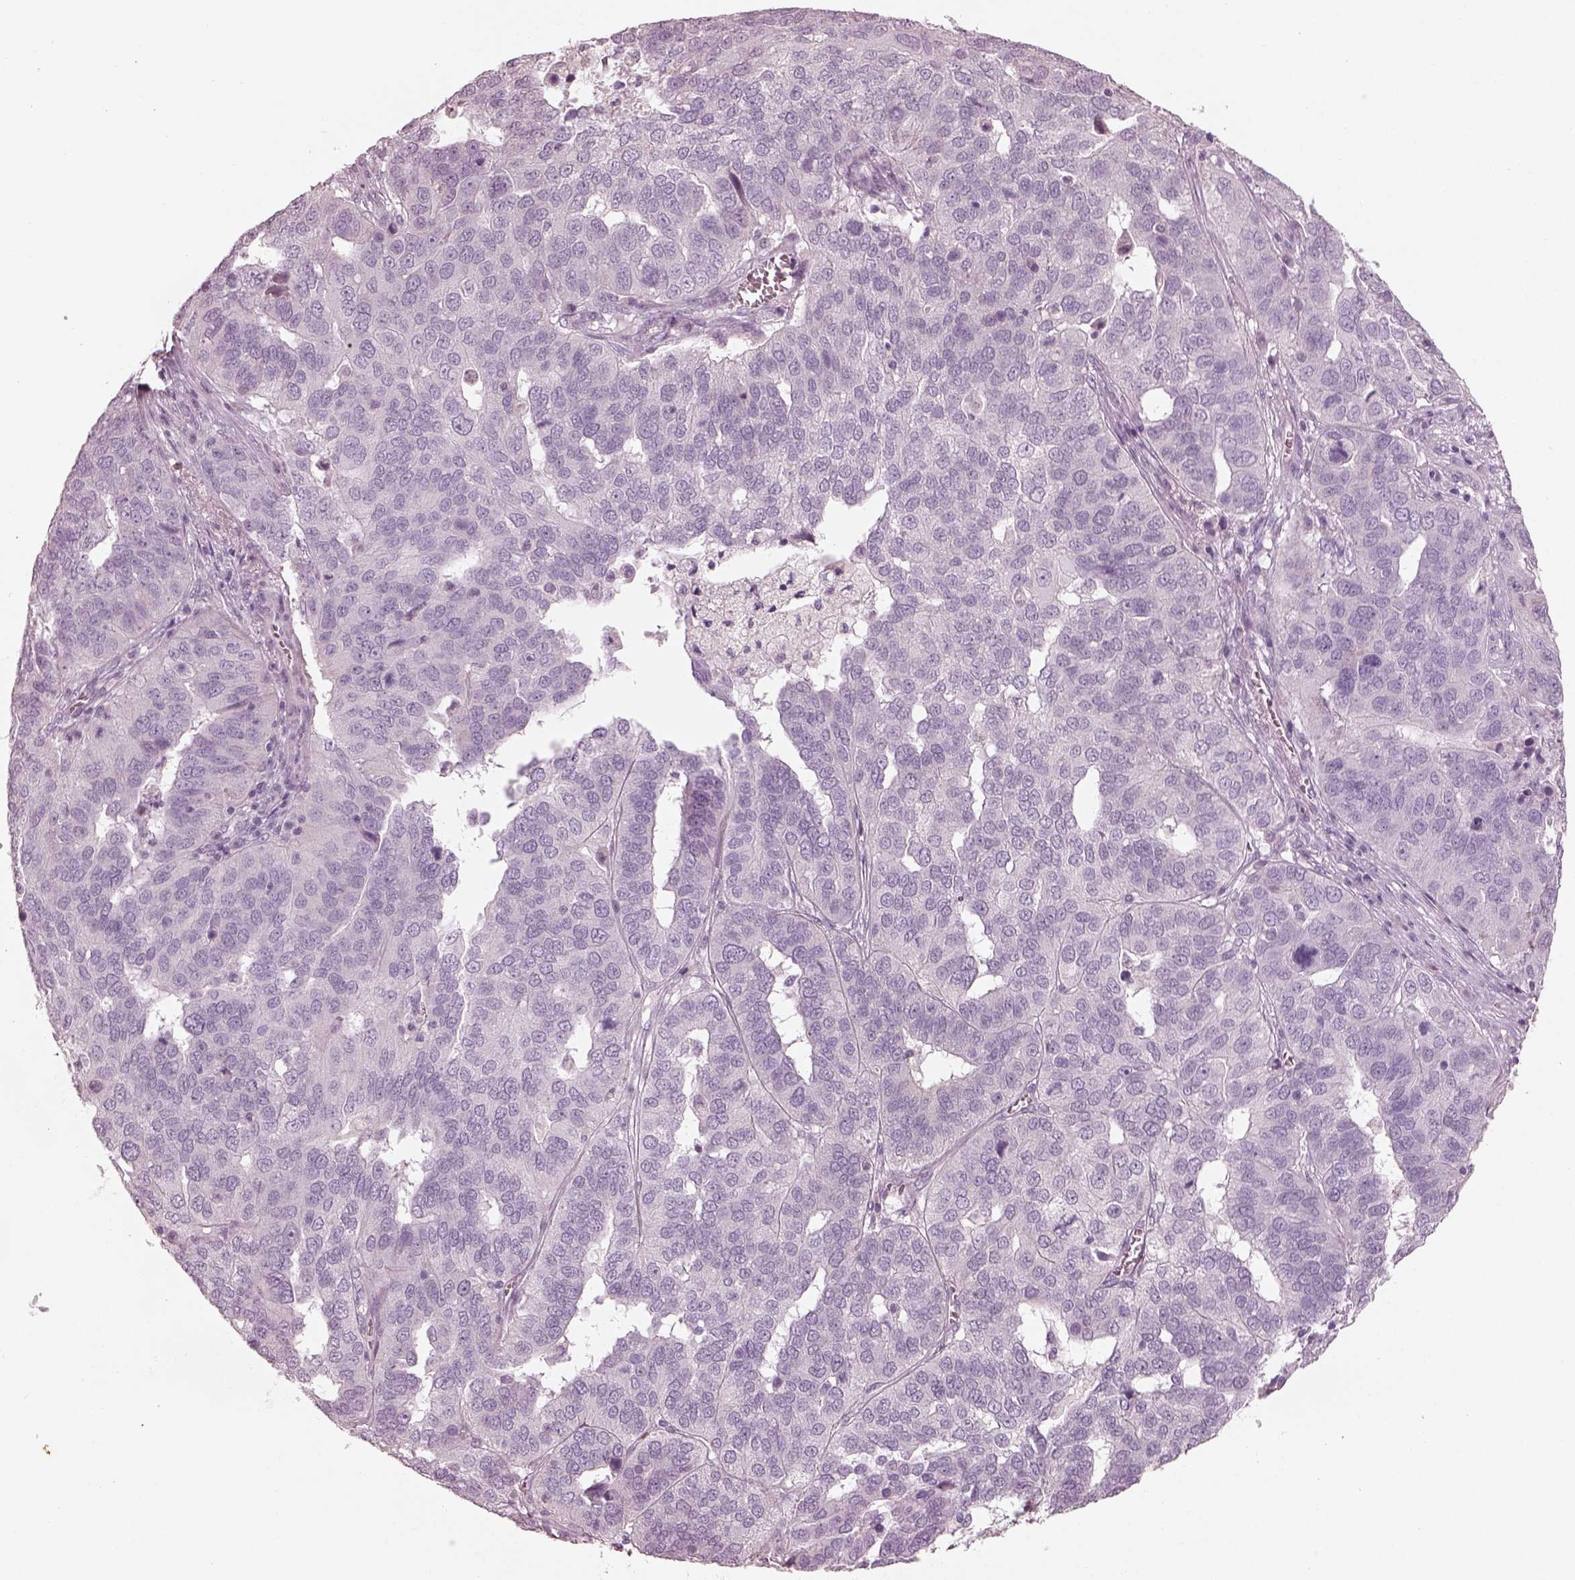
{"staining": {"intensity": "negative", "quantity": "none", "location": "none"}, "tissue": "ovarian cancer", "cell_type": "Tumor cells", "image_type": "cancer", "snomed": [{"axis": "morphology", "description": "Carcinoma, endometroid"}, {"axis": "topography", "description": "Soft tissue"}, {"axis": "topography", "description": "Ovary"}], "caption": "This is an immunohistochemistry (IHC) photomicrograph of human ovarian endometroid carcinoma. There is no positivity in tumor cells.", "gene": "RSPH9", "patient": {"sex": "female", "age": 52}}